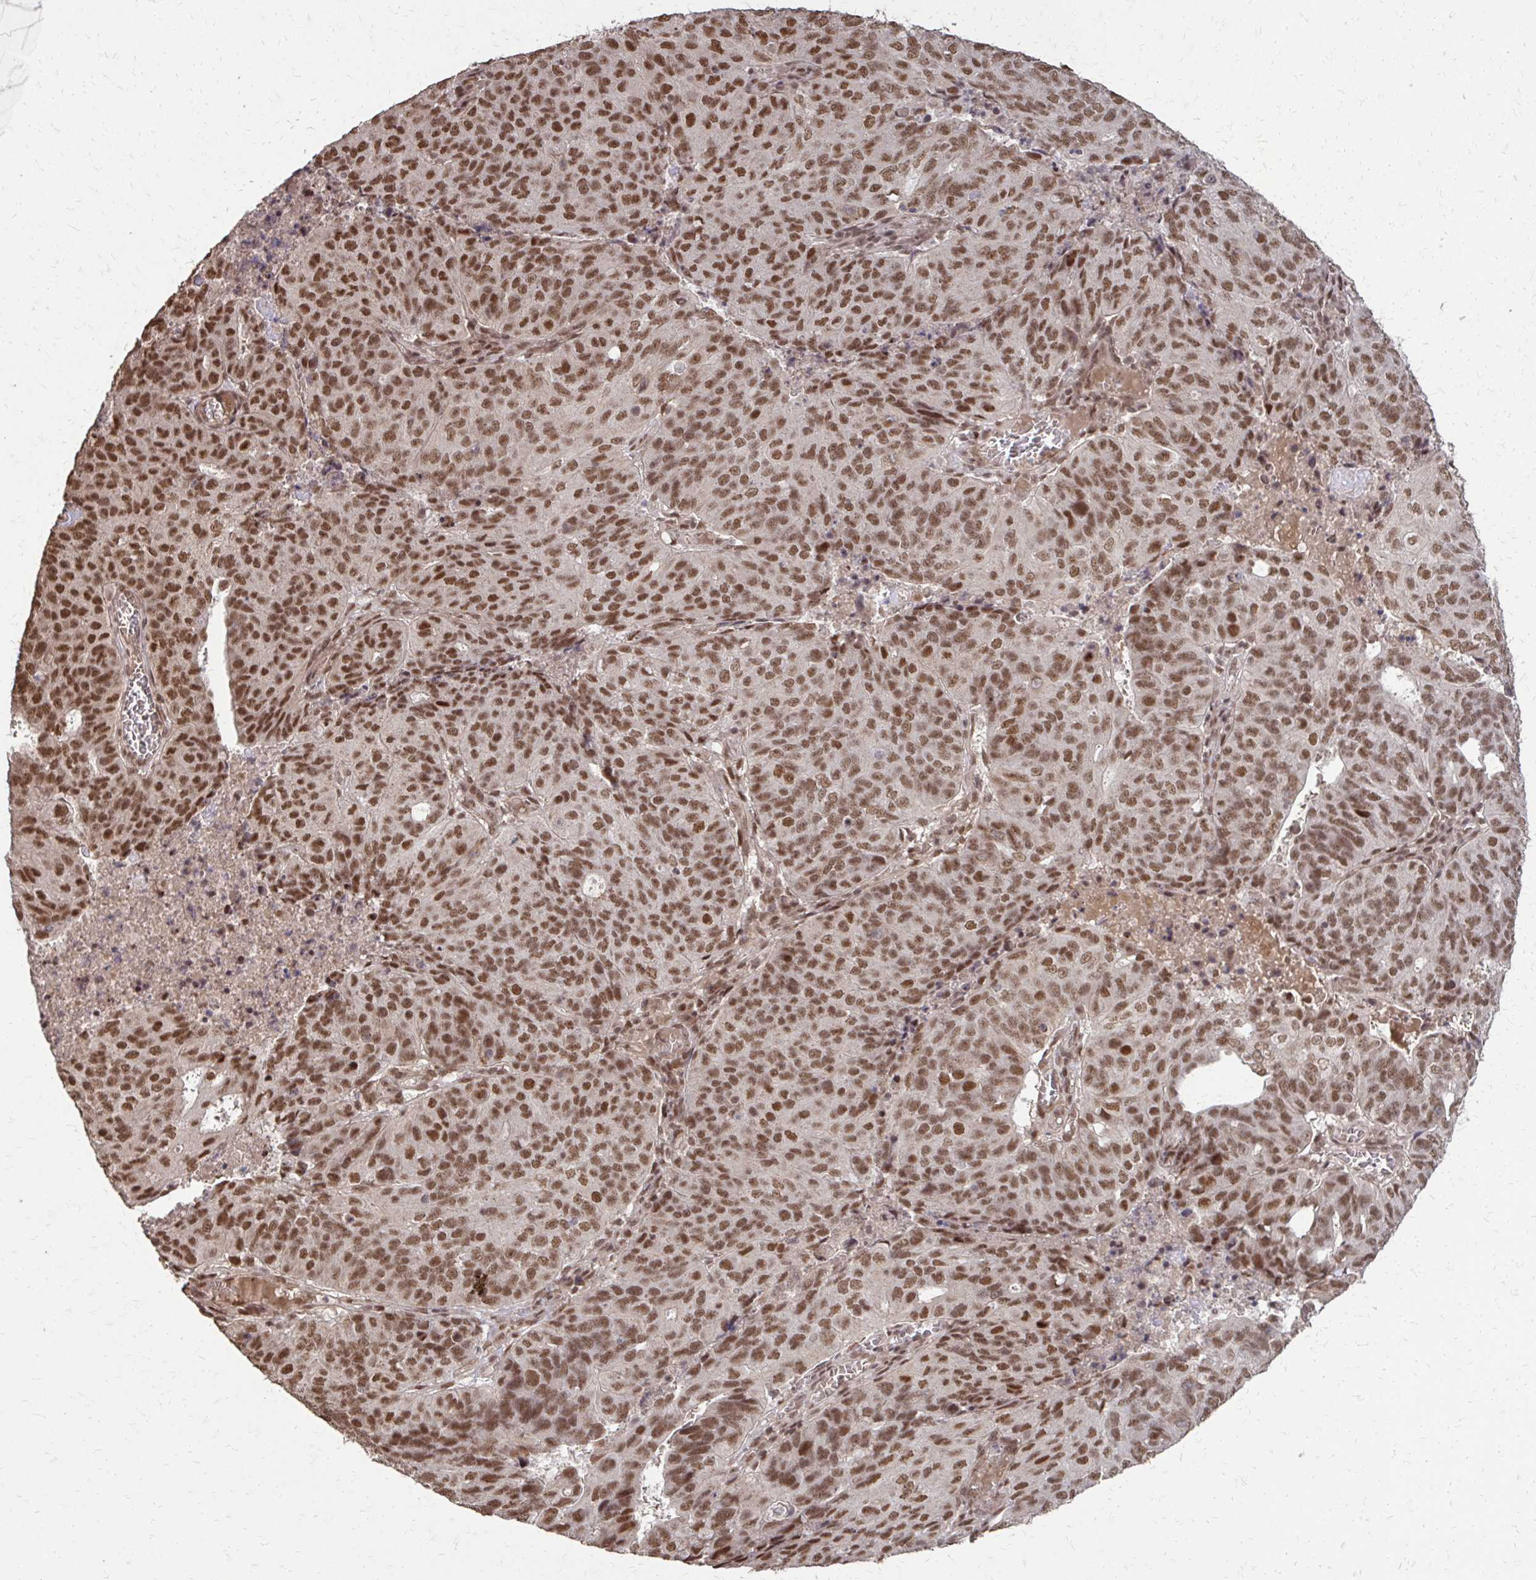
{"staining": {"intensity": "moderate", "quantity": ">75%", "location": "nuclear"}, "tissue": "endometrial cancer", "cell_type": "Tumor cells", "image_type": "cancer", "snomed": [{"axis": "morphology", "description": "Adenocarcinoma, NOS"}, {"axis": "topography", "description": "Endometrium"}], "caption": "Immunohistochemical staining of human endometrial adenocarcinoma displays medium levels of moderate nuclear staining in approximately >75% of tumor cells.", "gene": "SS18", "patient": {"sex": "female", "age": 82}}